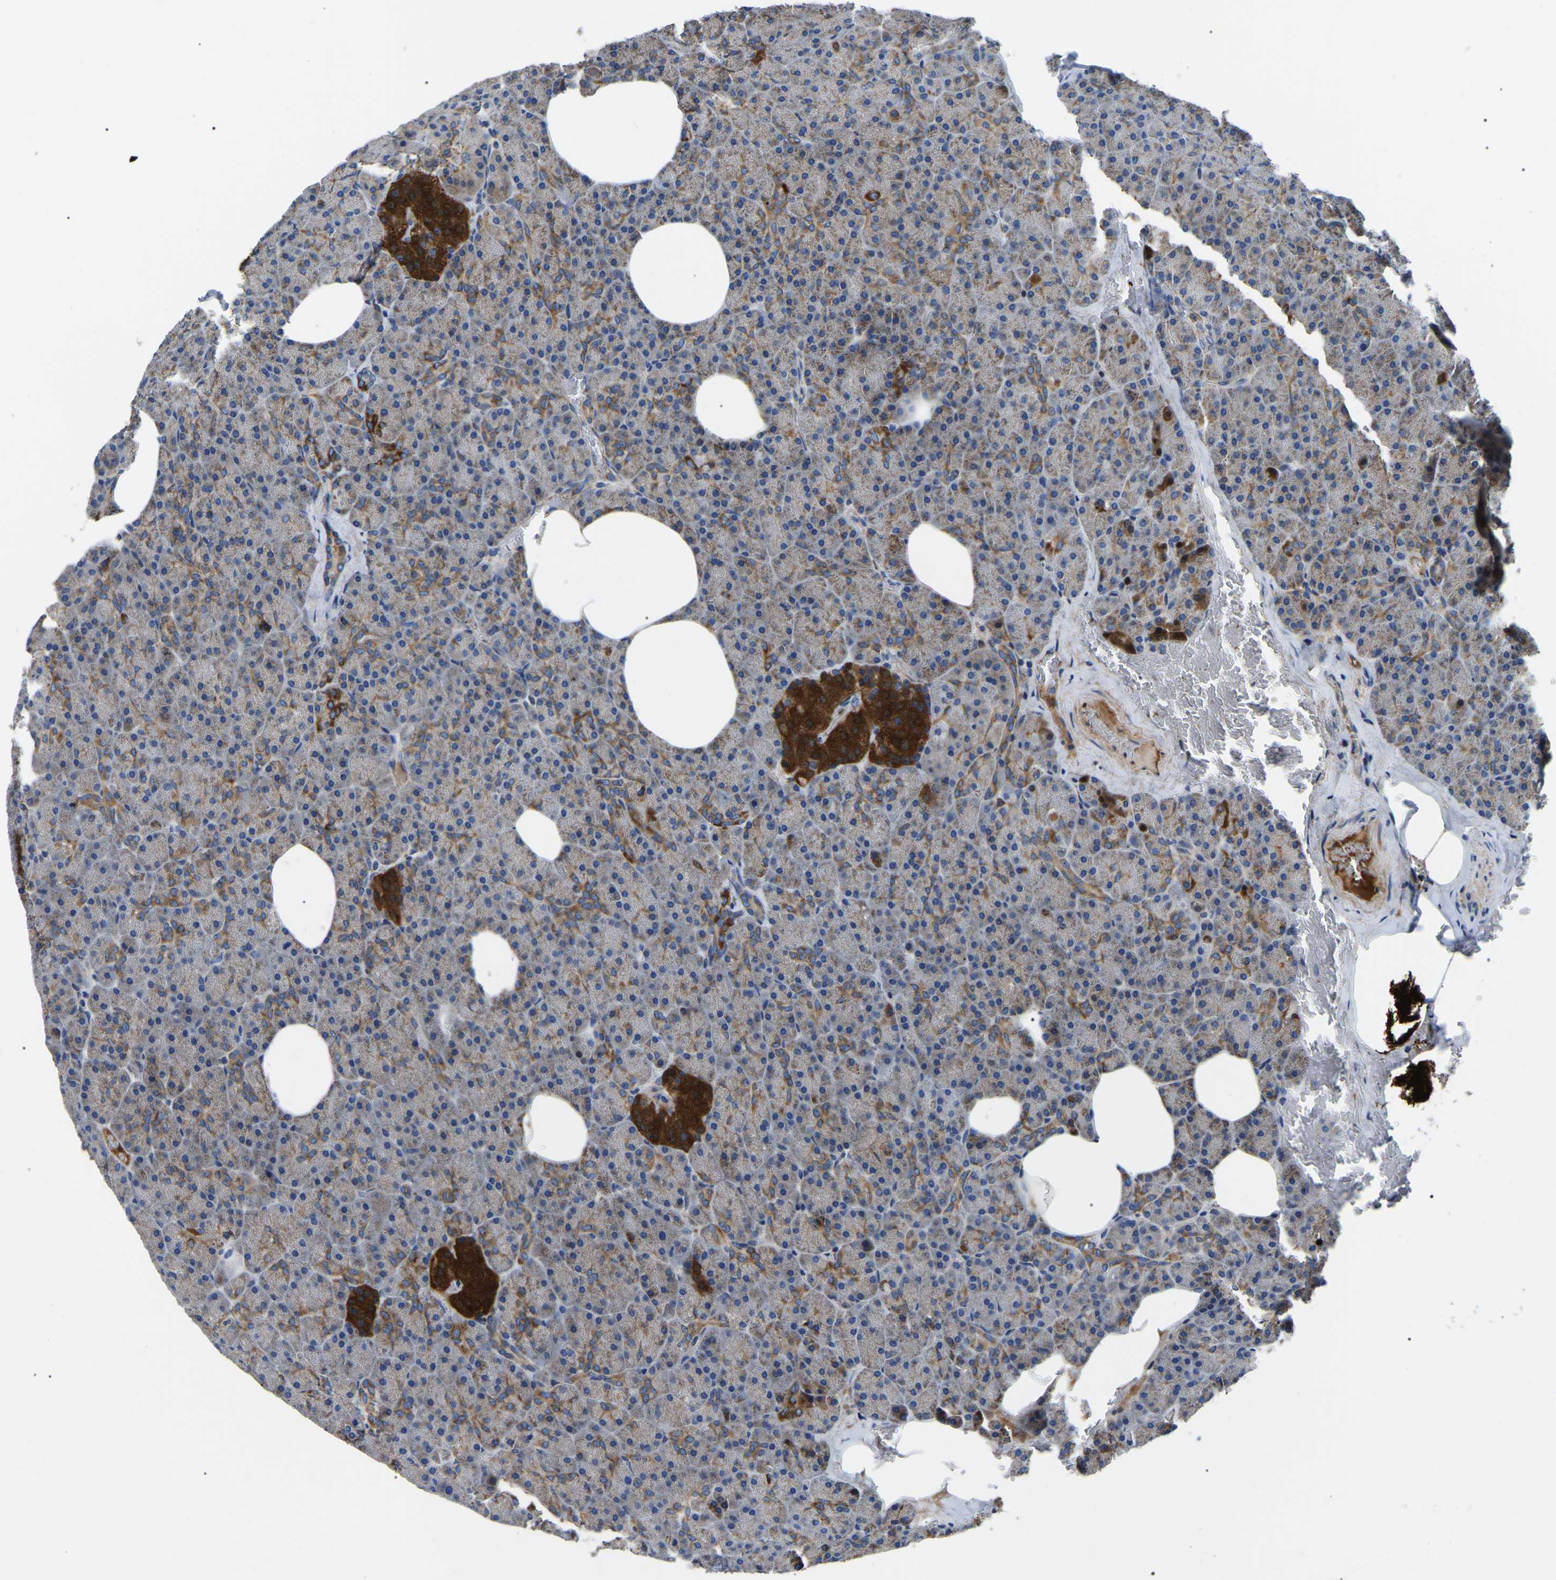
{"staining": {"intensity": "moderate", "quantity": ">75%", "location": "cytoplasmic/membranous"}, "tissue": "pancreas", "cell_type": "Exocrine glandular cells", "image_type": "normal", "snomed": [{"axis": "morphology", "description": "Normal tissue, NOS"}, {"axis": "topography", "description": "Pancreas"}], "caption": "Pancreas stained with a brown dye demonstrates moderate cytoplasmic/membranous positive expression in about >75% of exocrine glandular cells.", "gene": "PPM1E", "patient": {"sex": "female", "age": 35}}